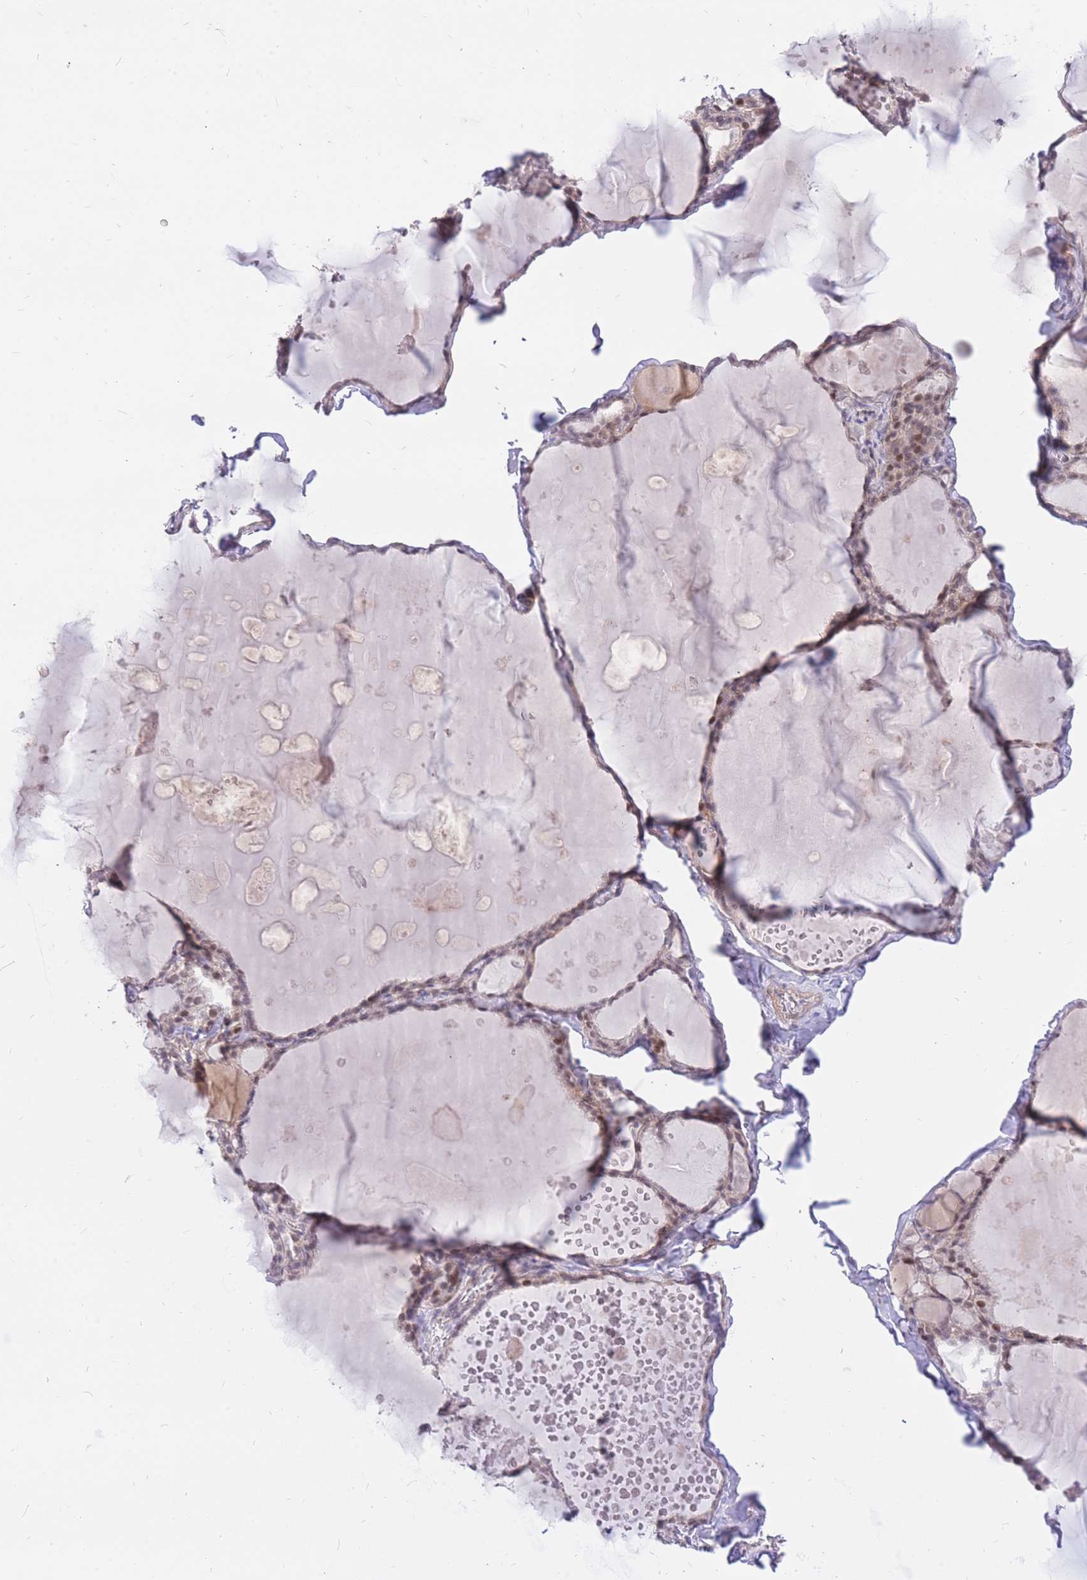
{"staining": {"intensity": "weak", "quantity": "25%-75%", "location": "nuclear"}, "tissue": "thyroid gland", "cell_type": "Glandular cells", "image_type": "normal", "snomed": [{"axis": "morphology", "description": "Normal tissue, NOS"}, {"axis": "topography", "description": "Thyroid gland"}], "caption": "IHC staining of unremarkable thyroid gland, which demonstrates low levels of weak nuclear positivity in about 25%-75% of glandular cells indicating weak nuclear protein positivity. The staining was performed using DAB (3,3'-diaminobenzidine) (brown) for protein detection and nuclei were counterstained in hematoxylin (blue).", "gene": "TLE2", "patient": {"sex": "male", "age": 56}}